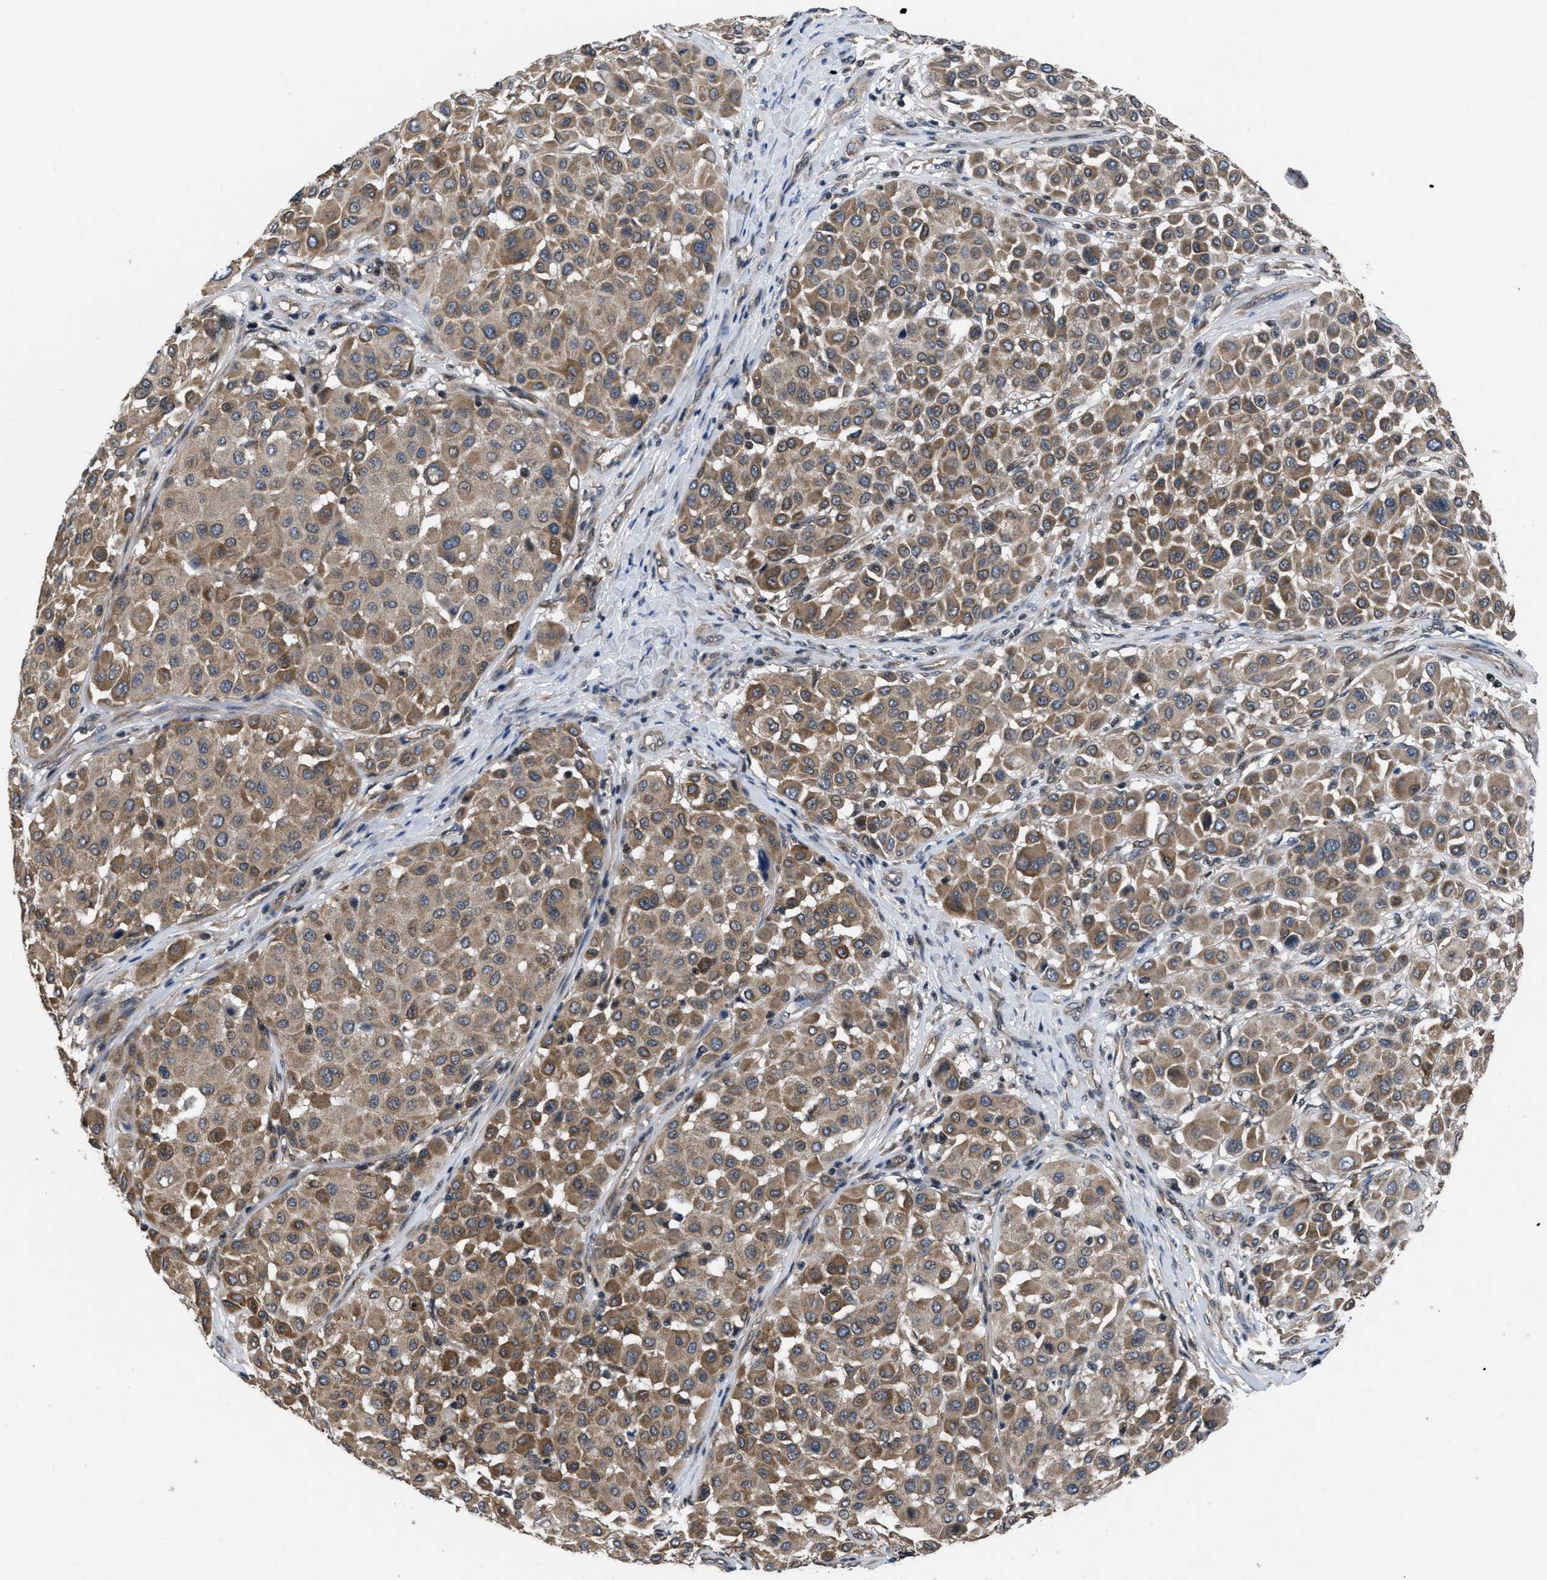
{"staining": {"intensity": "moderate", "quantity": ">75%", "location": "cytoplasmic/membranous"}, "tissue": "melanoma", "cell_type": "Tumor cells", "image_type": "cancer", "snomed": [{"axis": "morphology", "description": "Malignant melanoma, Metastatic site"}, {"axis": "topography", "description": "Soft tissue"}], "caption": "Melanoma stained with DAB (3,3'-diaminobenzidine) immunohistochemistry (IHC) demonstrates medium levels of moderate cytoplasmic/membranous positivity in about >75% of tumor cells.", "gene": "DNAJC14", "patient": {"sex": "male", "age": 41}}